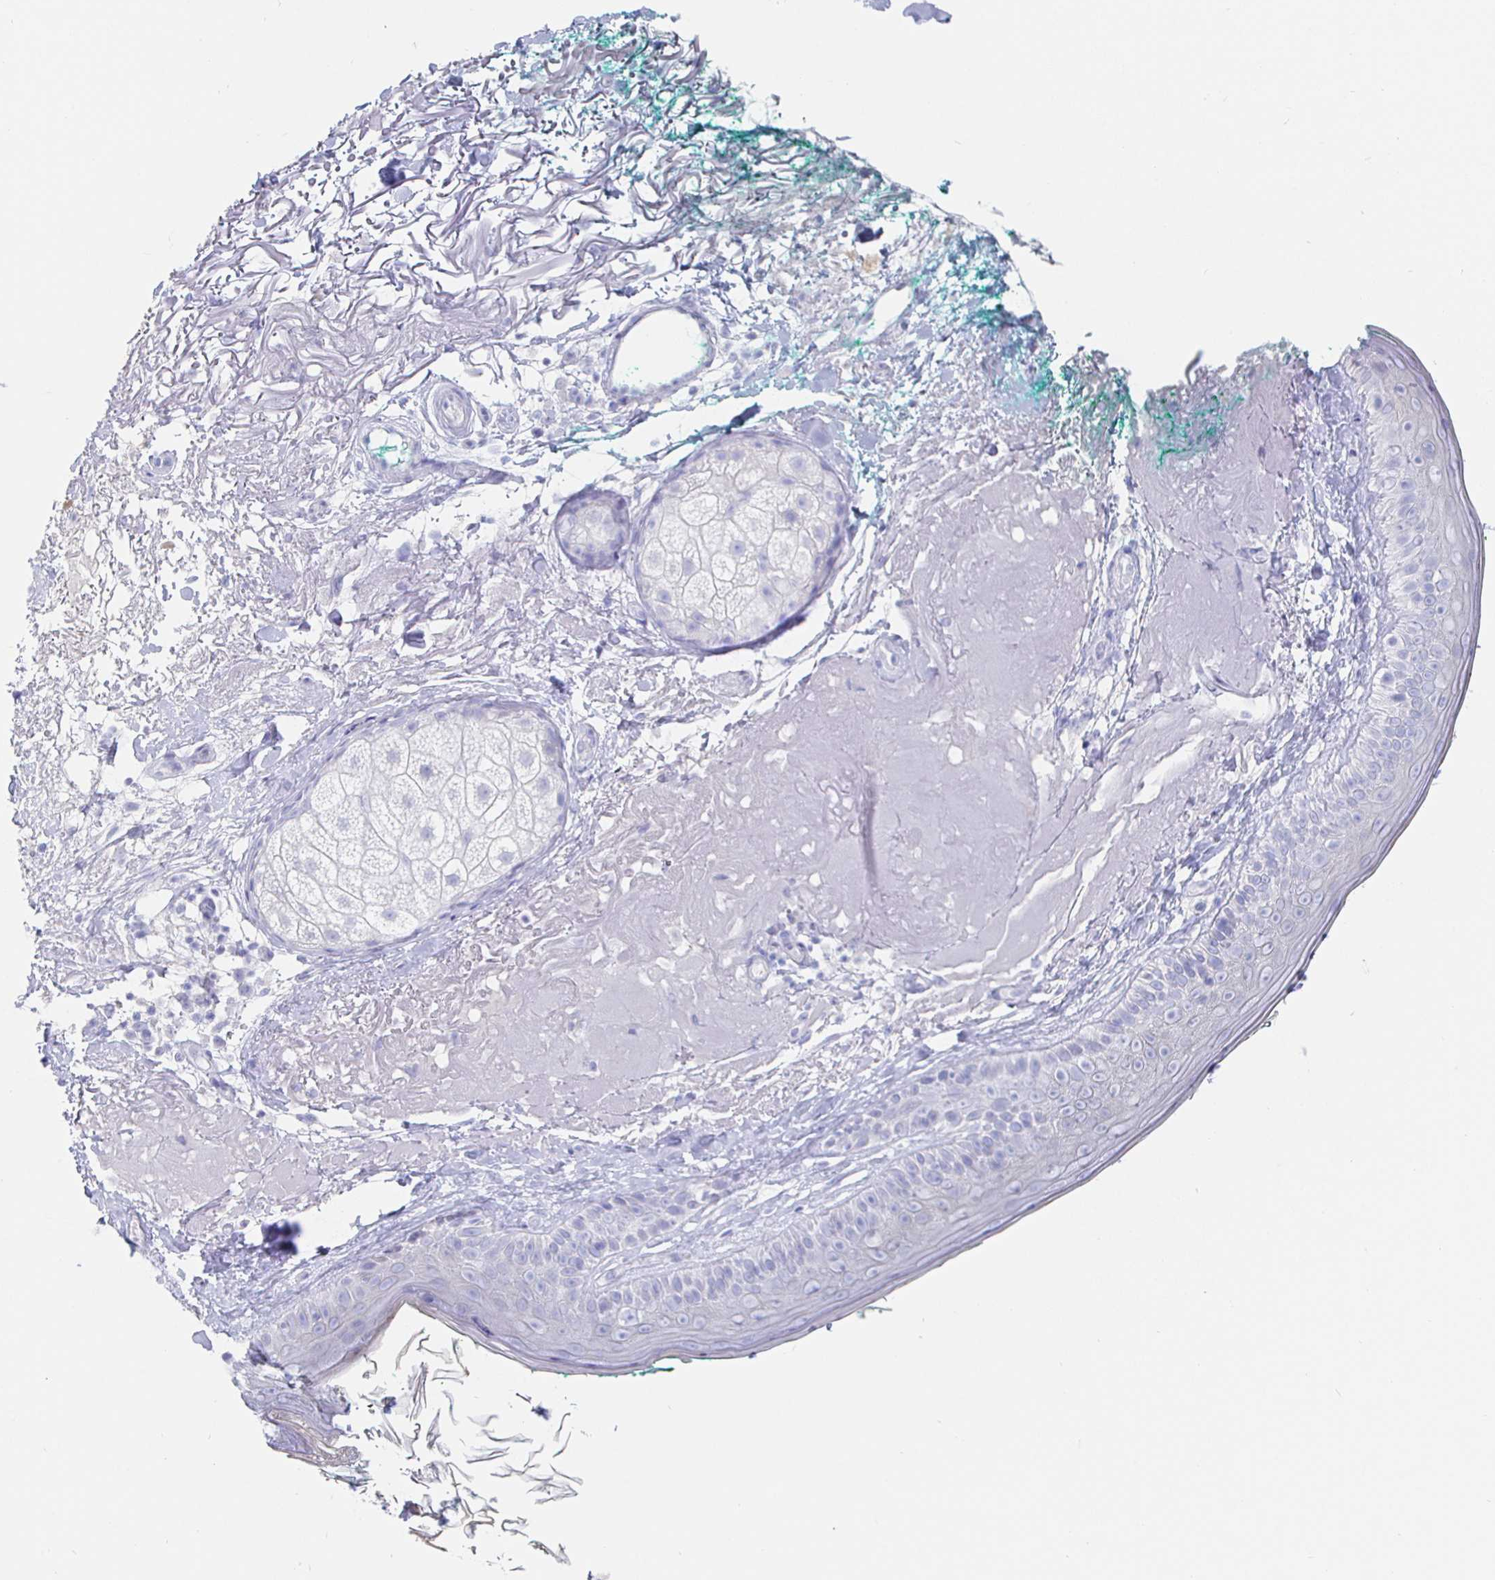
{"staining": {"intensity": "negative", "quantity": "none", "location": "none"}, "tissue": "skin", "cell_type": "Fibroblasts", "image_type": "normal", "snomed": [{"axis": "morphology", "description": "Normal tissue, NOS"}, {"axis": "topography", "description": "Skin"}], "caption": "This is a micrograph of immunohistochemistry staining of benign skin, which shows no staining in fibroblasts. The staining was performed using DAB (3,3'-diaminobenzidine) to visualize the protein expression in brown, while the nuclei were stained in blue with hematoxylin (Magnification: 20x).", "gene": "CLCA1", "patient": {"sex": "male", "age": 73}}